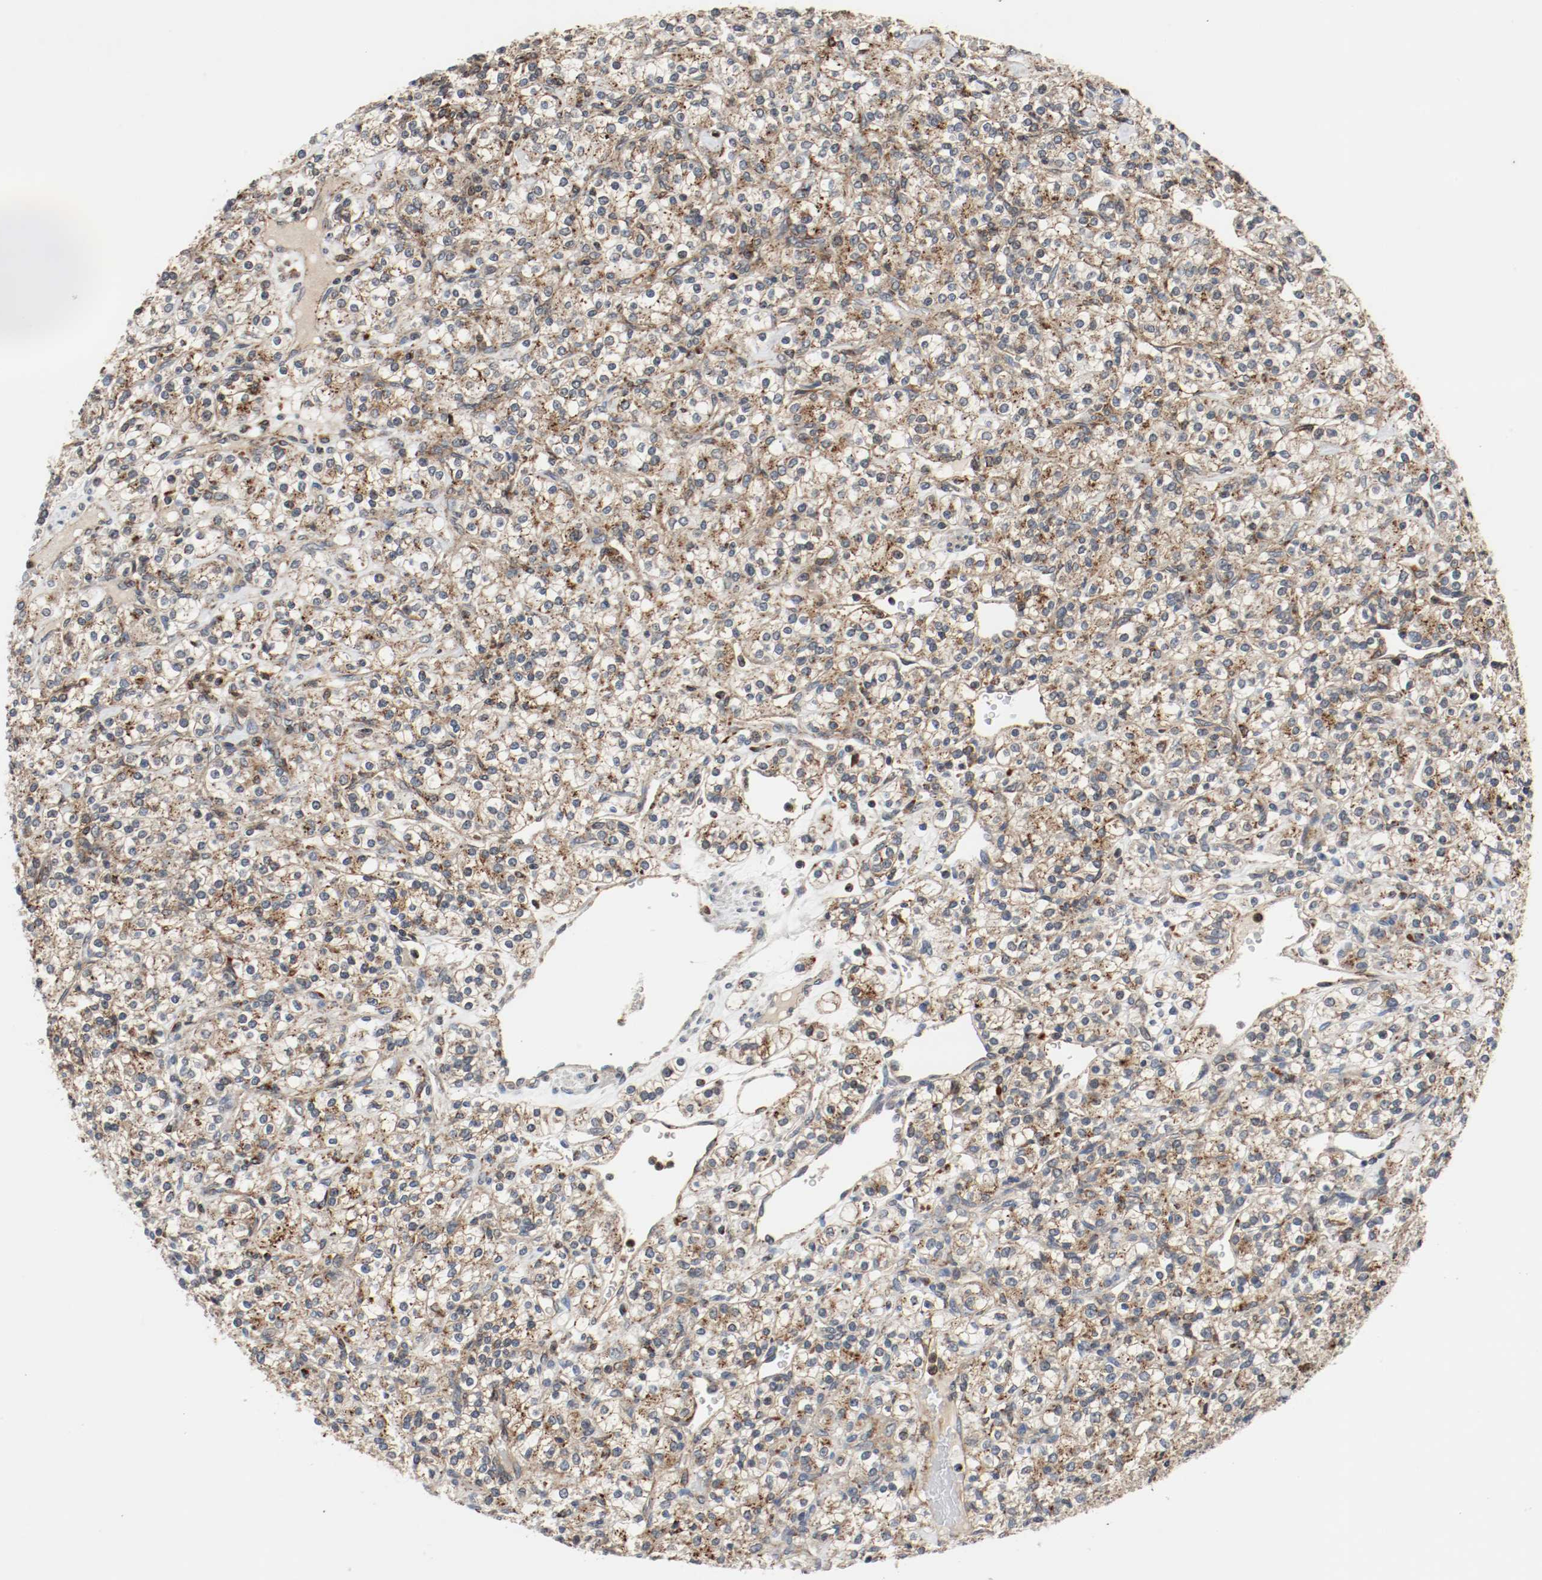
{"staining": {"intensity": "moderate", "quantity": ">75%", "location": "cytoplasmic/membranous"}, "tissue": "renal cancer", "cell_type": "Tumor cells", "image_type": "cancer", "snomed": [{"axis": "morphology", "description": "Adenocarcinoma, NOS"}, {"axis": "topography", "description": "Kidney"}], "caption": "Renal cancer (adenocarcinoma) was stained to show a protein in brown. There is medium levels of moderate cytoplasmic/membranous positivity in approximately >75% of tumor cells.", "gene": "LAMP2", "patient": {"sex": "male", "age": 77}}